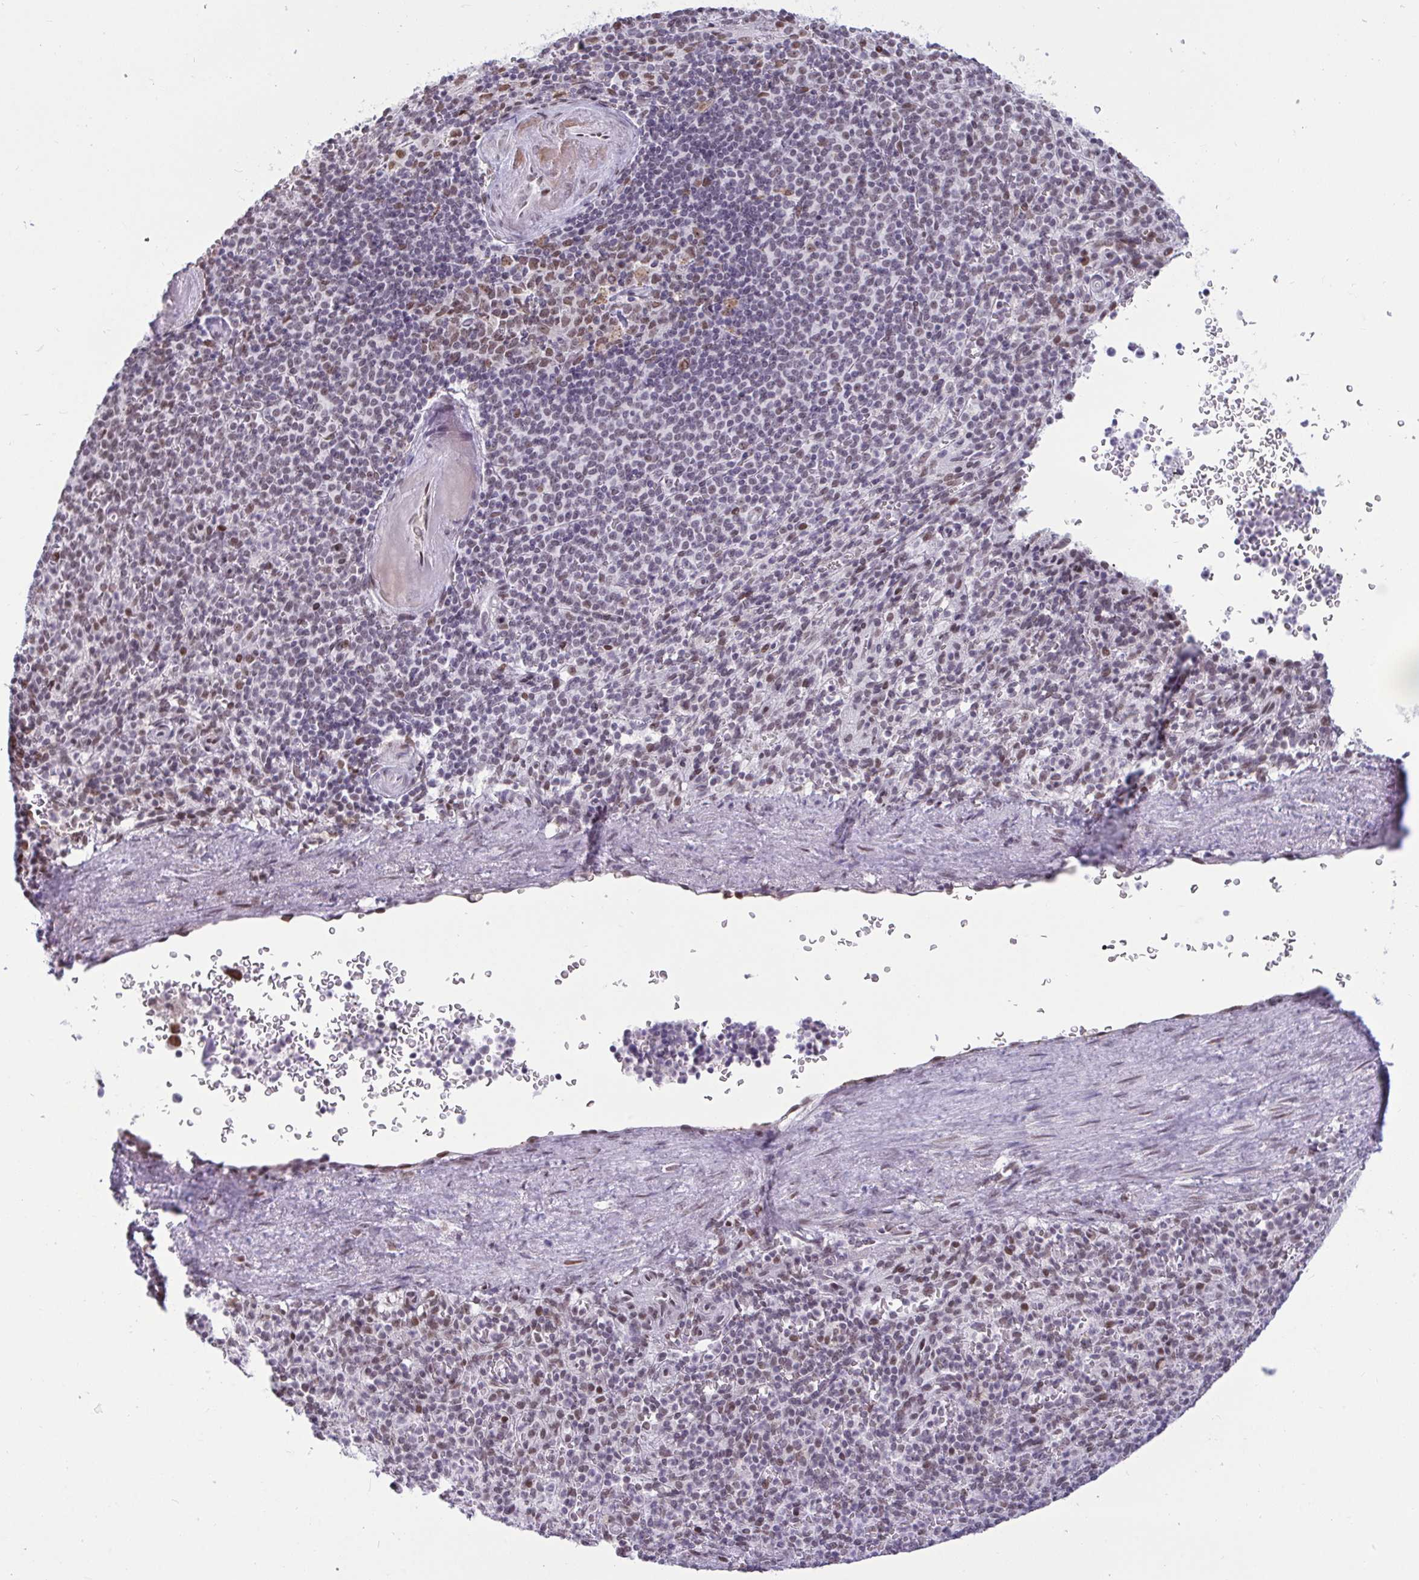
{"staining": {"intensity": "moderate", "quantity": "25%-75%", "location": "nuclear"}, "tissue": "spleen", "cell_type": "Cells in red pulp", "image_type": "normal", "snomed": [{"axis": "morphology", "description": "Normal tissue, NOS"}, {"axis": "topography", "description": "Spleen"}], "caption": "Spleen stained for a protein demonstrates moderate nuclear positivity in cells in red pulp.", "gene": "CBFA2T2", "patient": {"sex": "female", "age": 74}}